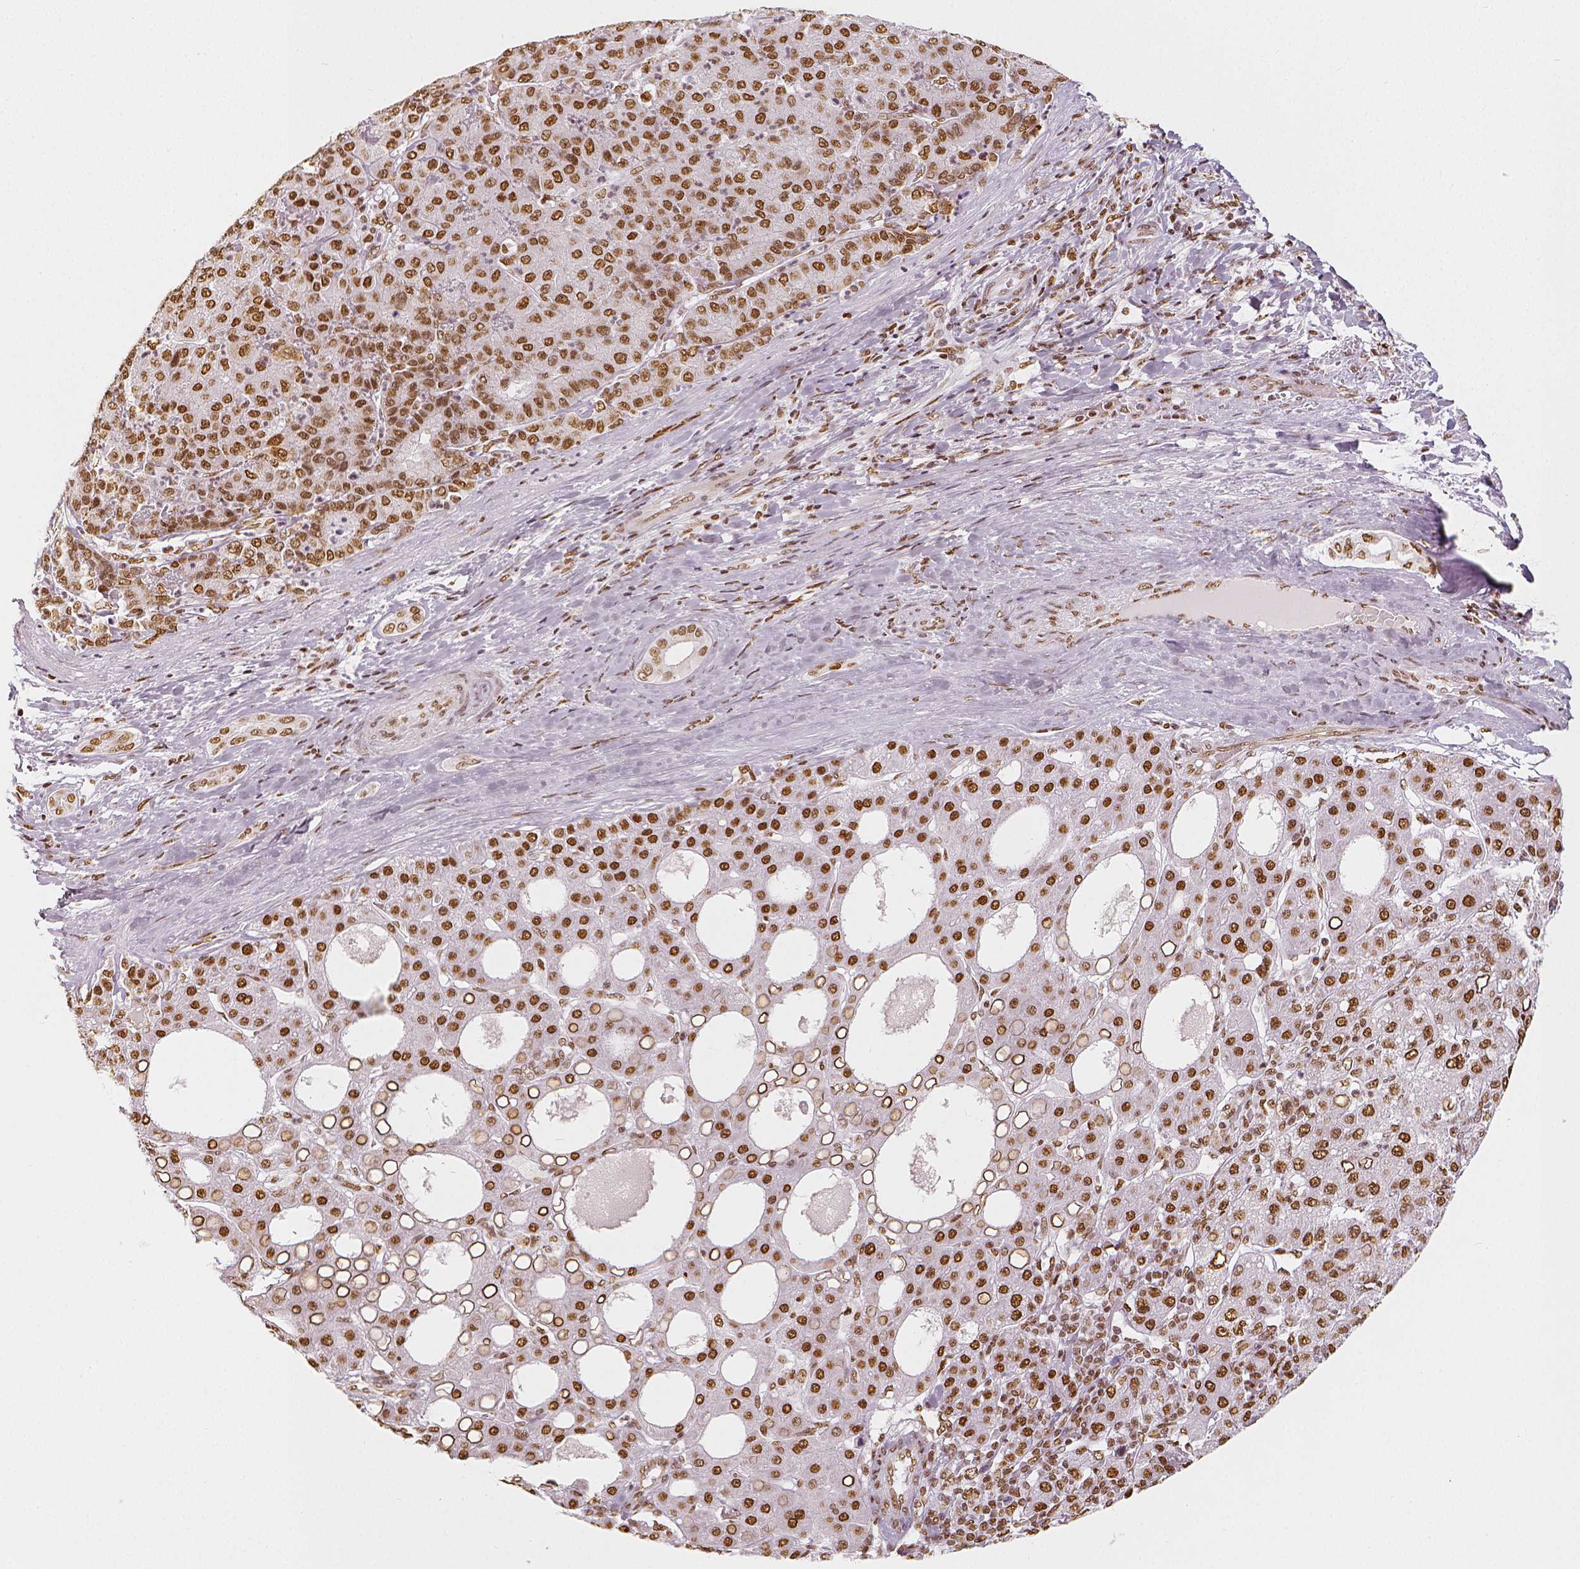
{"staining": {"intensity": "moderate", "quantity": ">75%", "location": "nuclear"}, "tissue": "liver cancer", "cell_type": "Tumor cells", "image_type": "cancer", "snomed": [{"axis": "morphology", "description": "Carcinoma, Hepatocellular, NOS"}, {"axis": "topography", "description": "Liver"}], "caption": "High-power microscopy captured an IHC image of liver cancer, revealing moderate nuclear positivity in about >75% of tumor cells.", "gene": "KDM5B", "patient": {"sex": "male", "age": 65}}